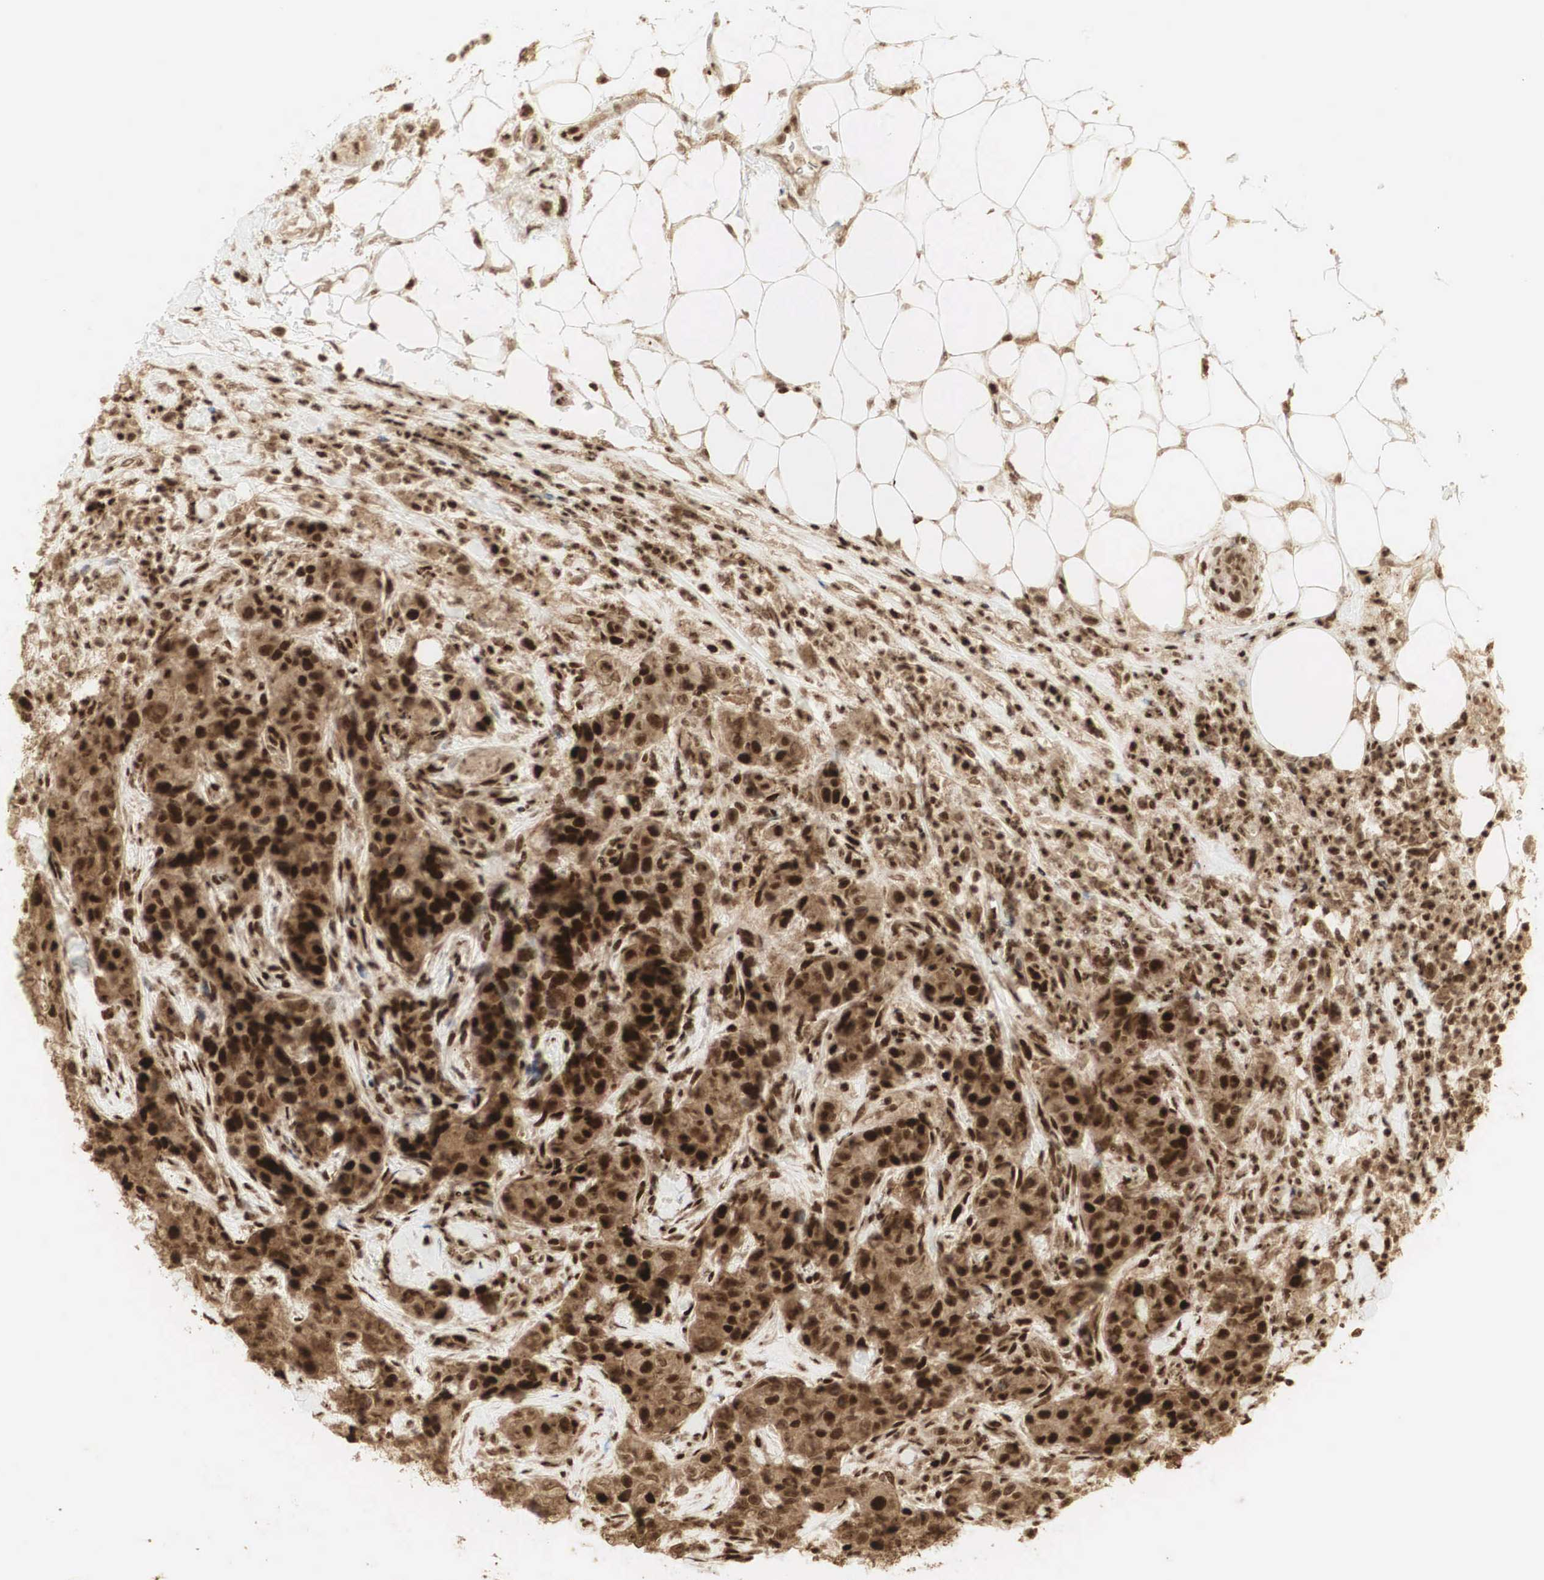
{"staining": {"intensity": "moderate", "quantity": ">75%", "location": "cytoplasmic/membranous,nuclear"}, "tissue": "breast cancer", "cell_type": "Tumor cells", "image_type": "cancer", "snomed": [{"axis": "morphology", "description": "Duct carcinoma"}, {"axis": "topography", "description": "Breast"}], "caption": "Breast intraductal carcinoma stained with DAB (3,3'-diaminobenzidine) immunohistochemistry demonstrates medium levels of moderate cytoplasmic/membranous and nuclear expression in approximately >75% of tumor cells. (Stains: DAB in brown, nuclei in blue, Microscopy: brightfield microscopy at high magnification).", "gene": "RNF113A", "patient": {"sex": "female", "age": 91}}